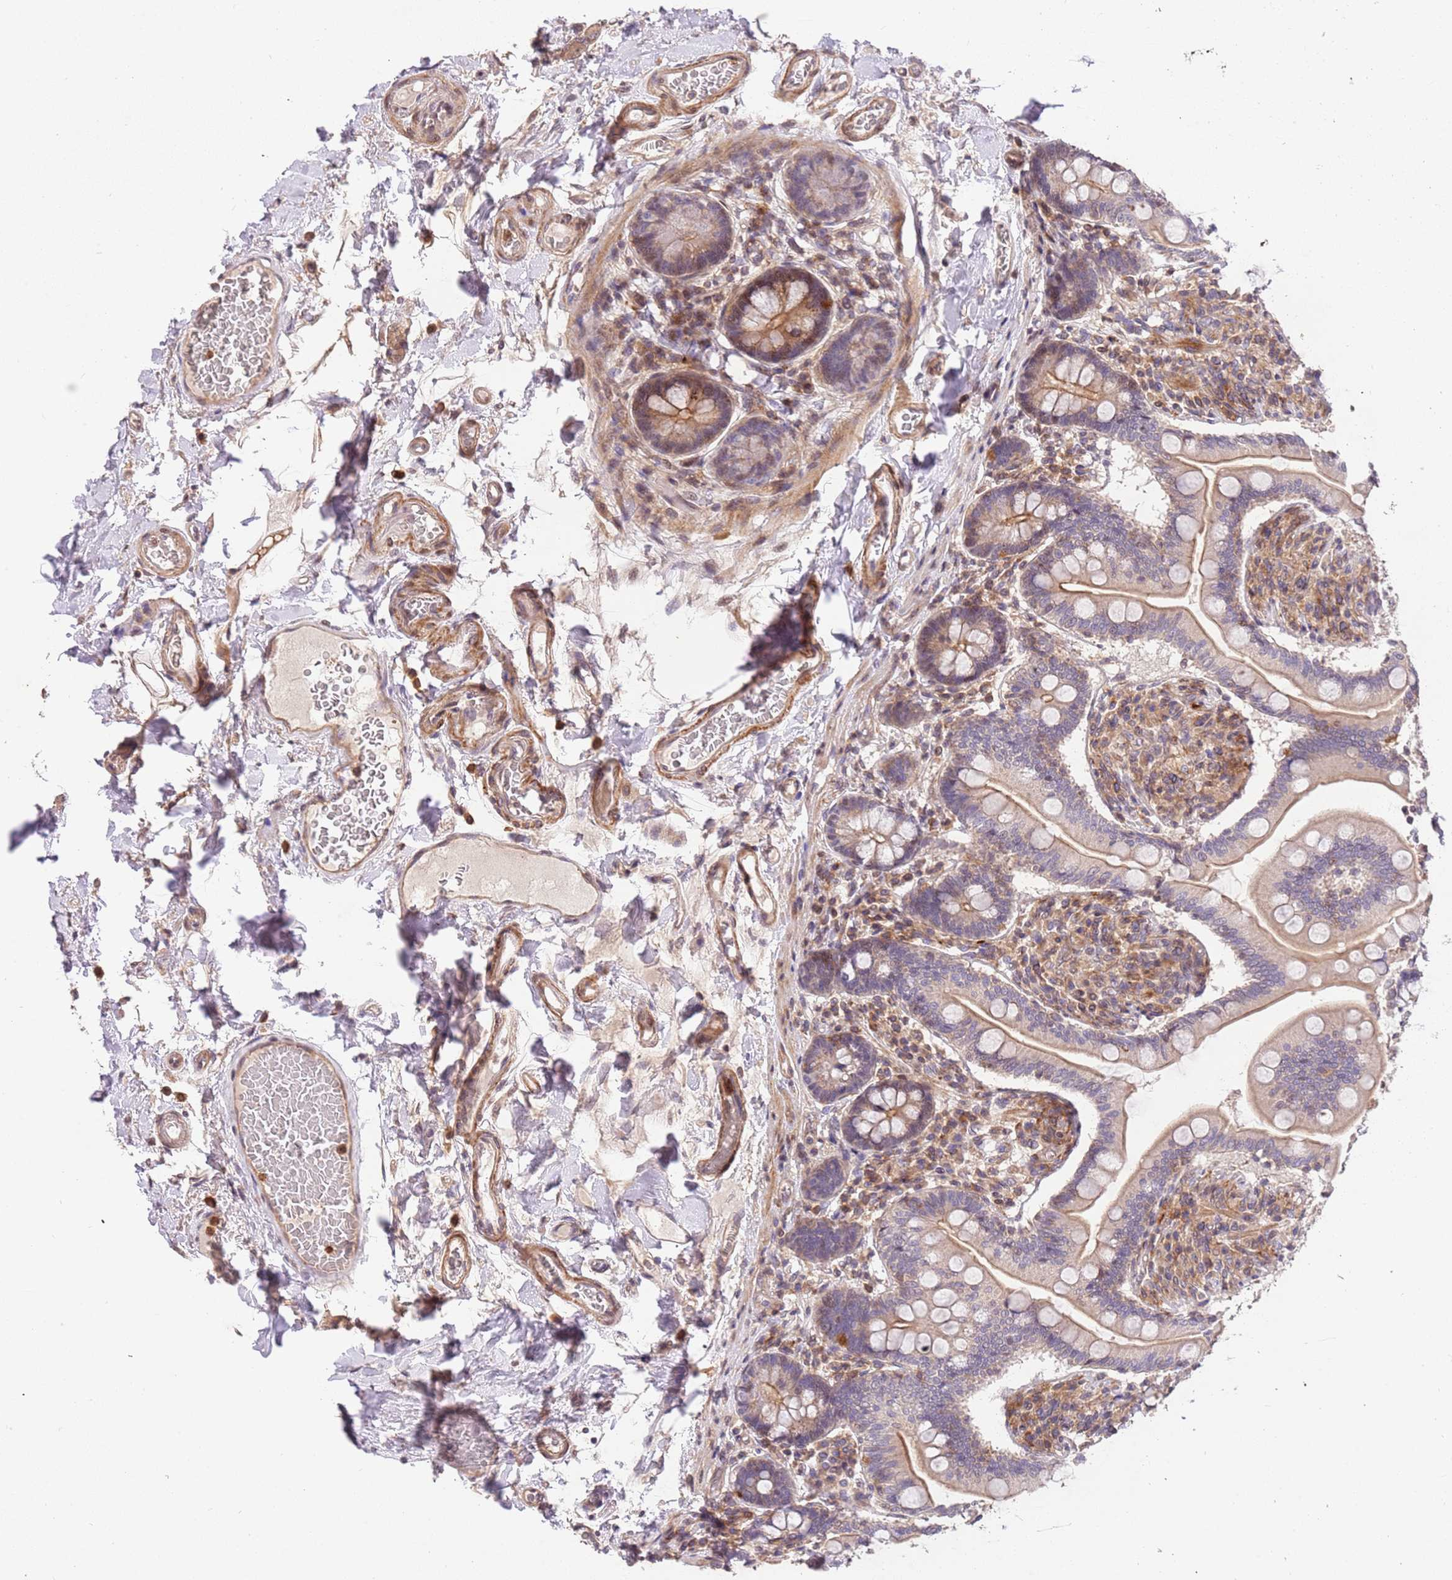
{"staining": {"intensity": "moderate", "quantity": ">75%", "location": "cytoplasmic/membranous"}, "tissue": "small intestine", "cell_type": "Glandular cells", "image_type": "normal", "snomed": [{"axis": "morphology", "description": "Normal tissue, NOS"}, {"axis": "topography", "description": "Small intestine"}], "caption": "Normal small intestine shows moderate cytoplasmic/membranous expression in approximately >75% of glandular cells.", "gene": "SLC16A4", "patient": {"sex": "female", "age": 64}}